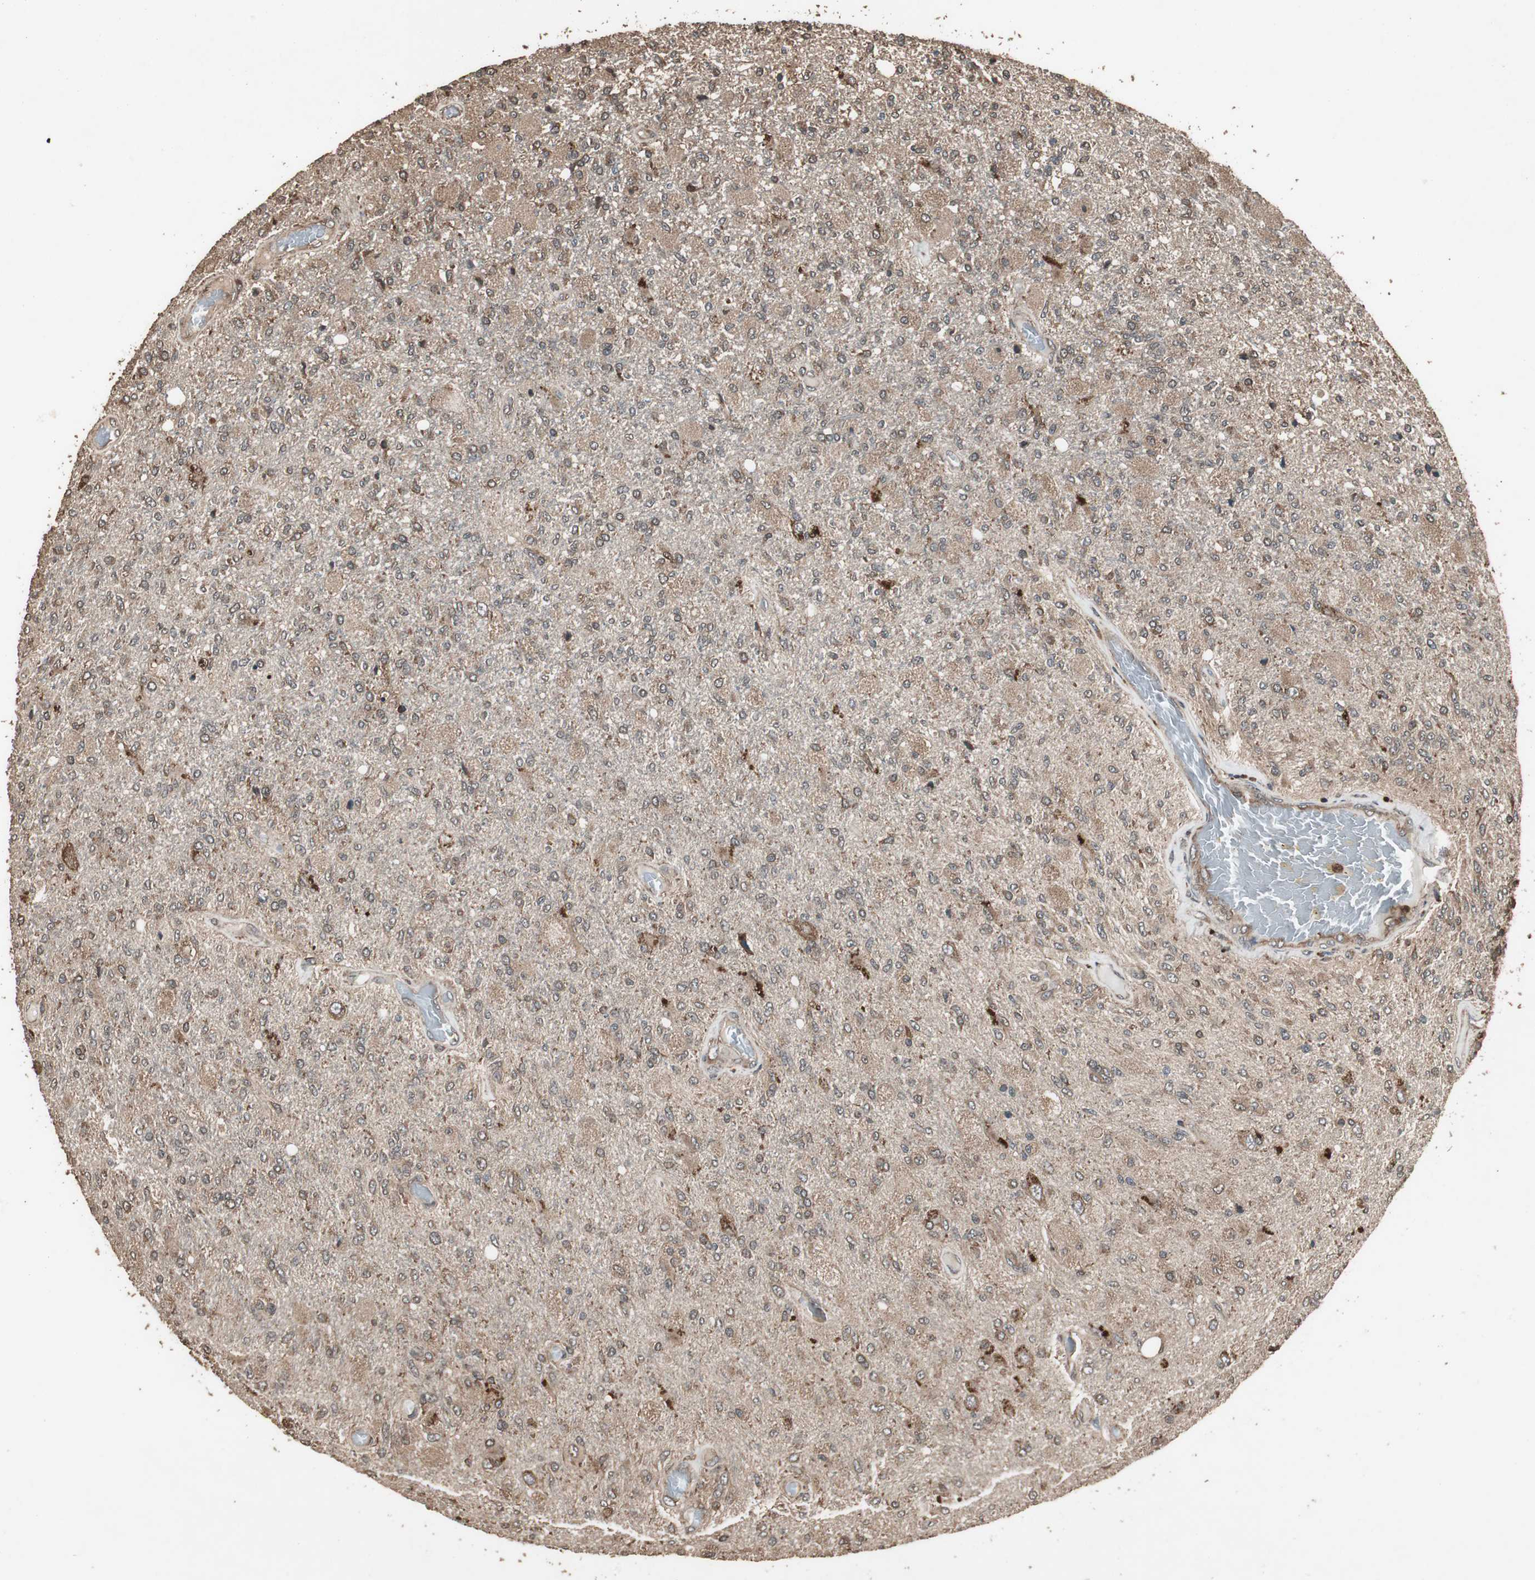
{"staining": {"intensity": "negative", "quantity": "none", "location": "none"}, "tissue": "glioma", "cell_type": "Tumor cells", "image_type": "cancer", "snomed": [{"axis": "morphology", "description": "Normal tissue, NOS"}, {"axis": "morphology", "description": "Glioma, malignant, High grade"}, {"axis": "topography", "description": "Cerebral cortex"}], "caption": "Tumor cells show no significant protein expression in malignant glioma (high-grade).", "gene": "LAMTOR5", "patient": {"sex": "male", "age": 77}}